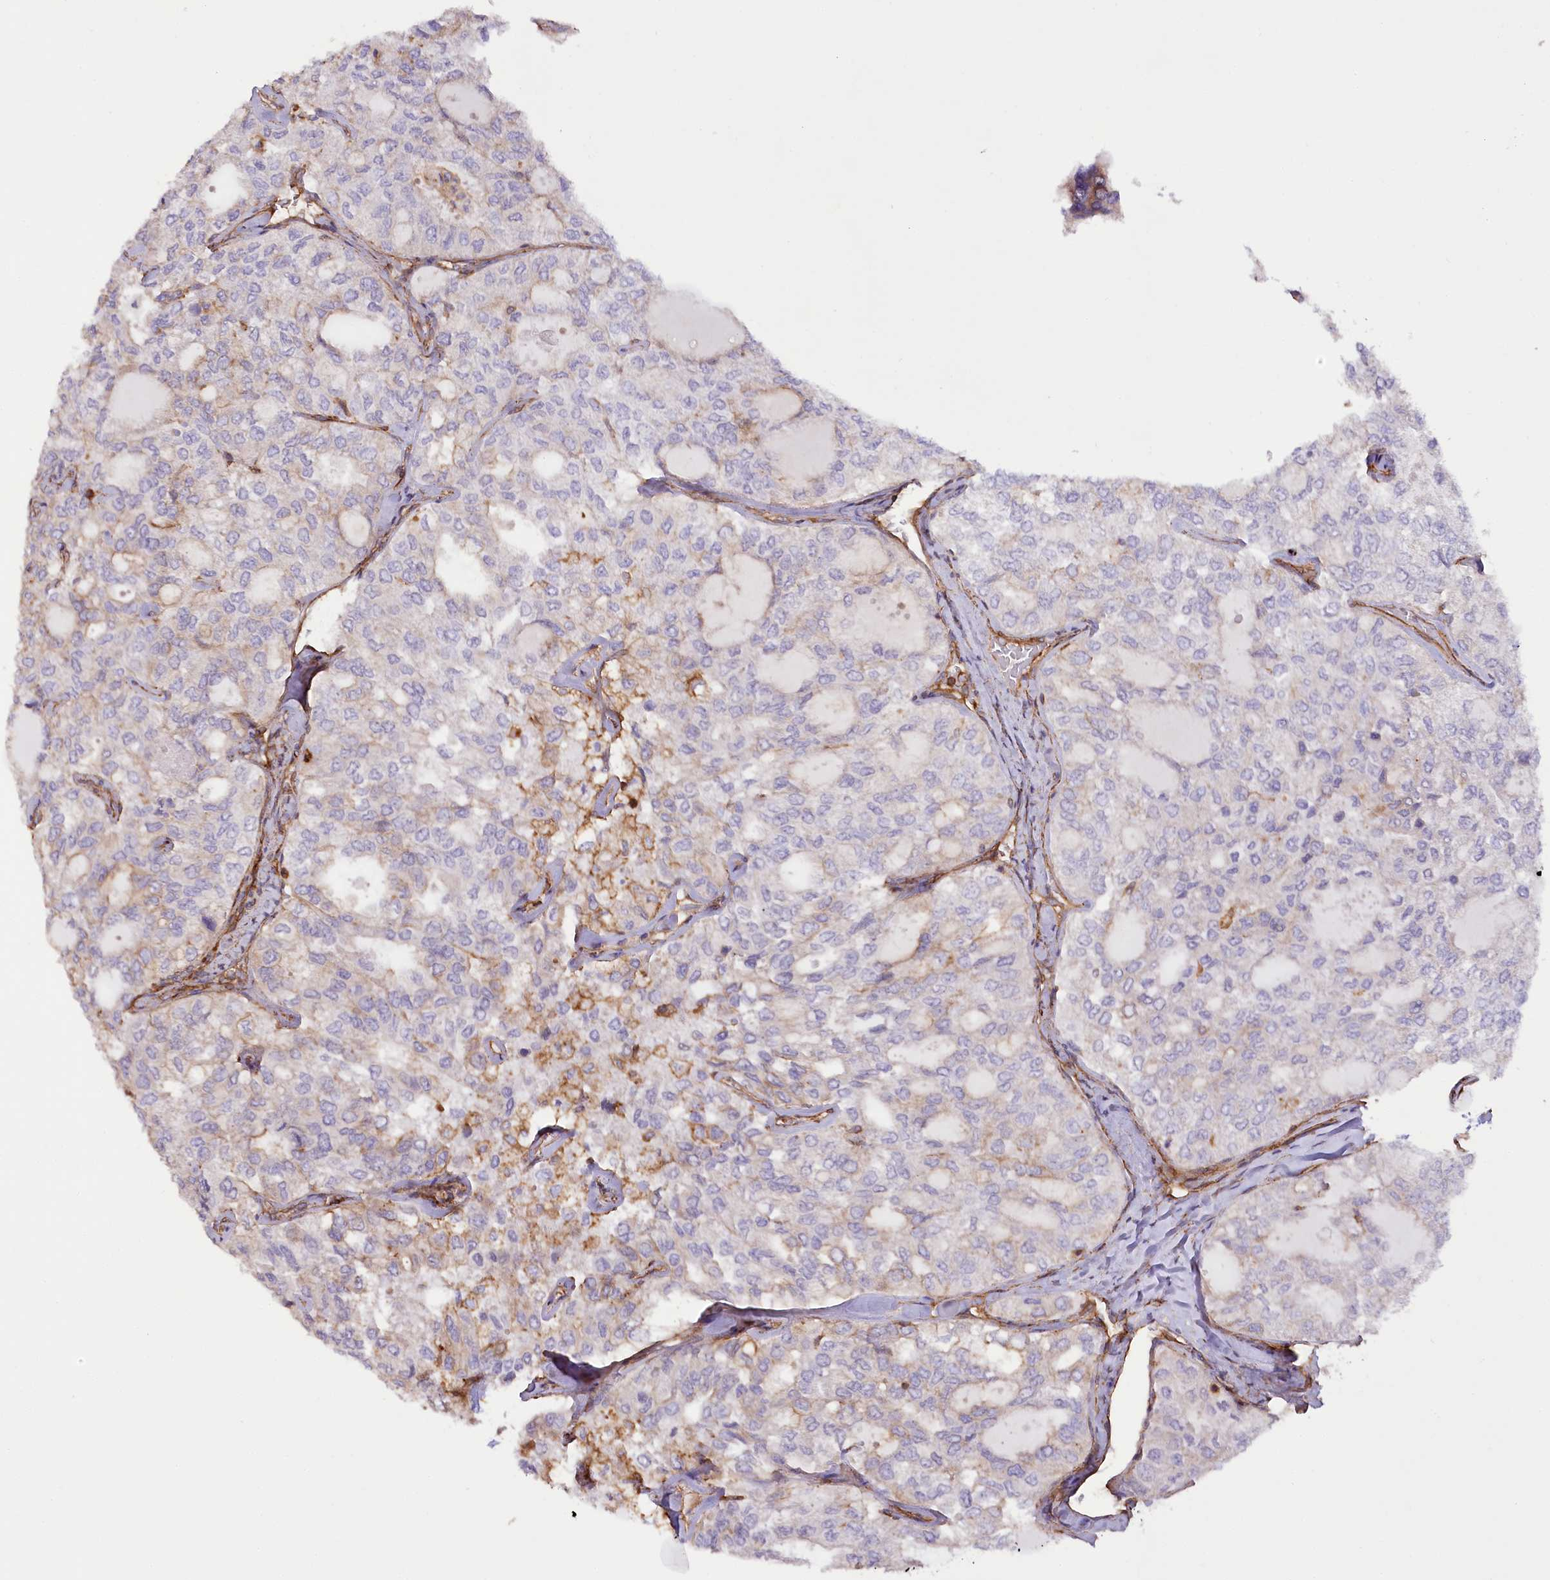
{"staining": {"intensity": "moderate", "quantity": "<25%", "location": "cytoplasmic/membranous"}, "tissue": "thyroid cancer", "cell_type": "Tumor cells", "image_type": "cancer", "snomed": [{"axis": "morphology", "description": "Follicular adenoma carcinoma, NOS"}, {"axis": "topography", "description": "Thyroid gland"}], "caption": "This is an image of immunohistochemistry staining of thyroid cancer (follicular adenoma carcinoma), which shows moderate positivity in the cytoplasmic/membranous of tumor cells.", "gene": "SYNPO2", "patient": {"sex": "male", "age": 75}}